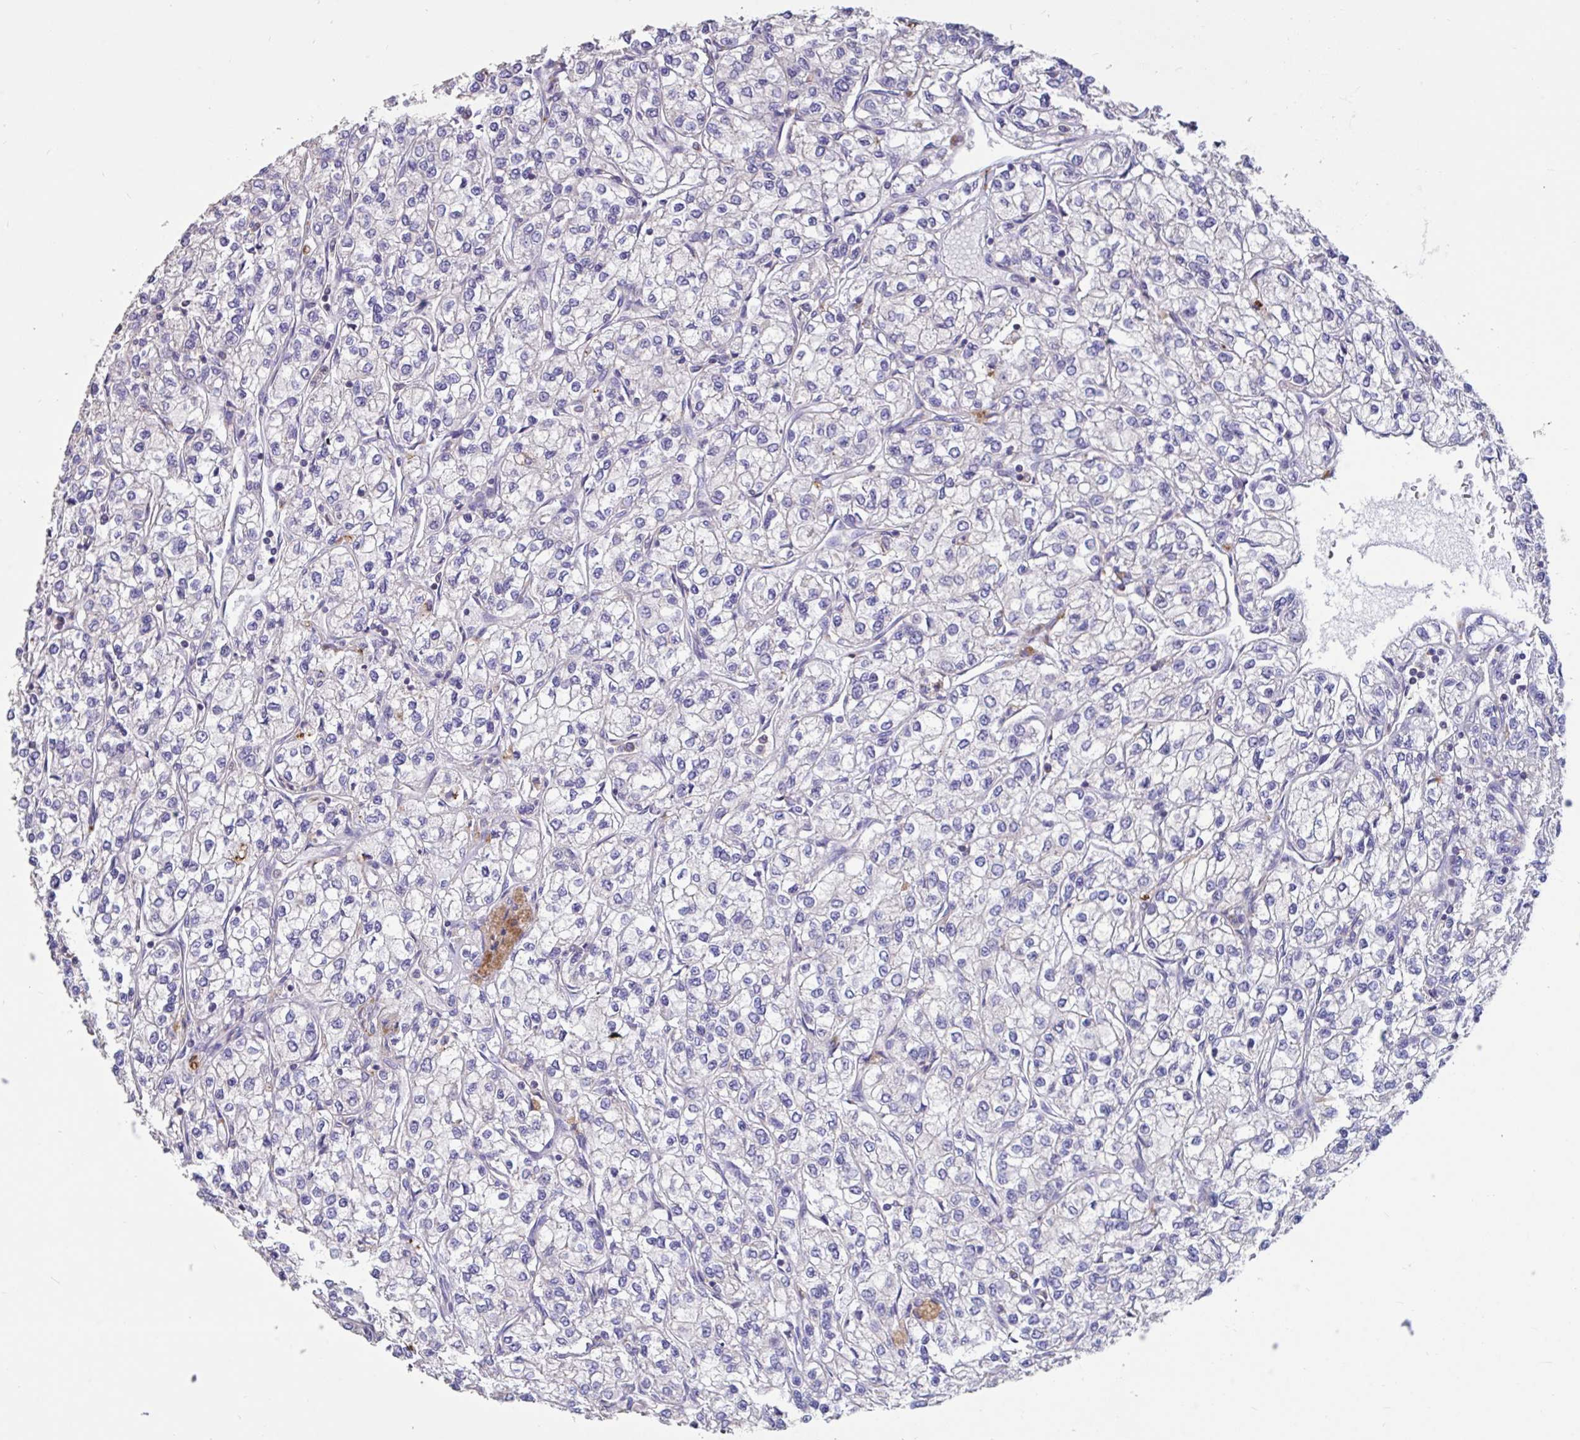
{"staining": {"intensity": "negative", "quantity": "none", "location": "none"}, "tissue": "renal cancer", "cell_type": "Tumor cells", "image_type": "cancer", "snomed": [{"axis": "morphology", "description": "Adenocarcinoma, NOS"}, {"axis": "topography", "description": "Kidney"}], "caption": "Micrograph shows no significant protein expression in tumor cells of adenocarcinoma (renal).", "gene": "DDX39A", "patient": {"sex": "male", "age": 80}}